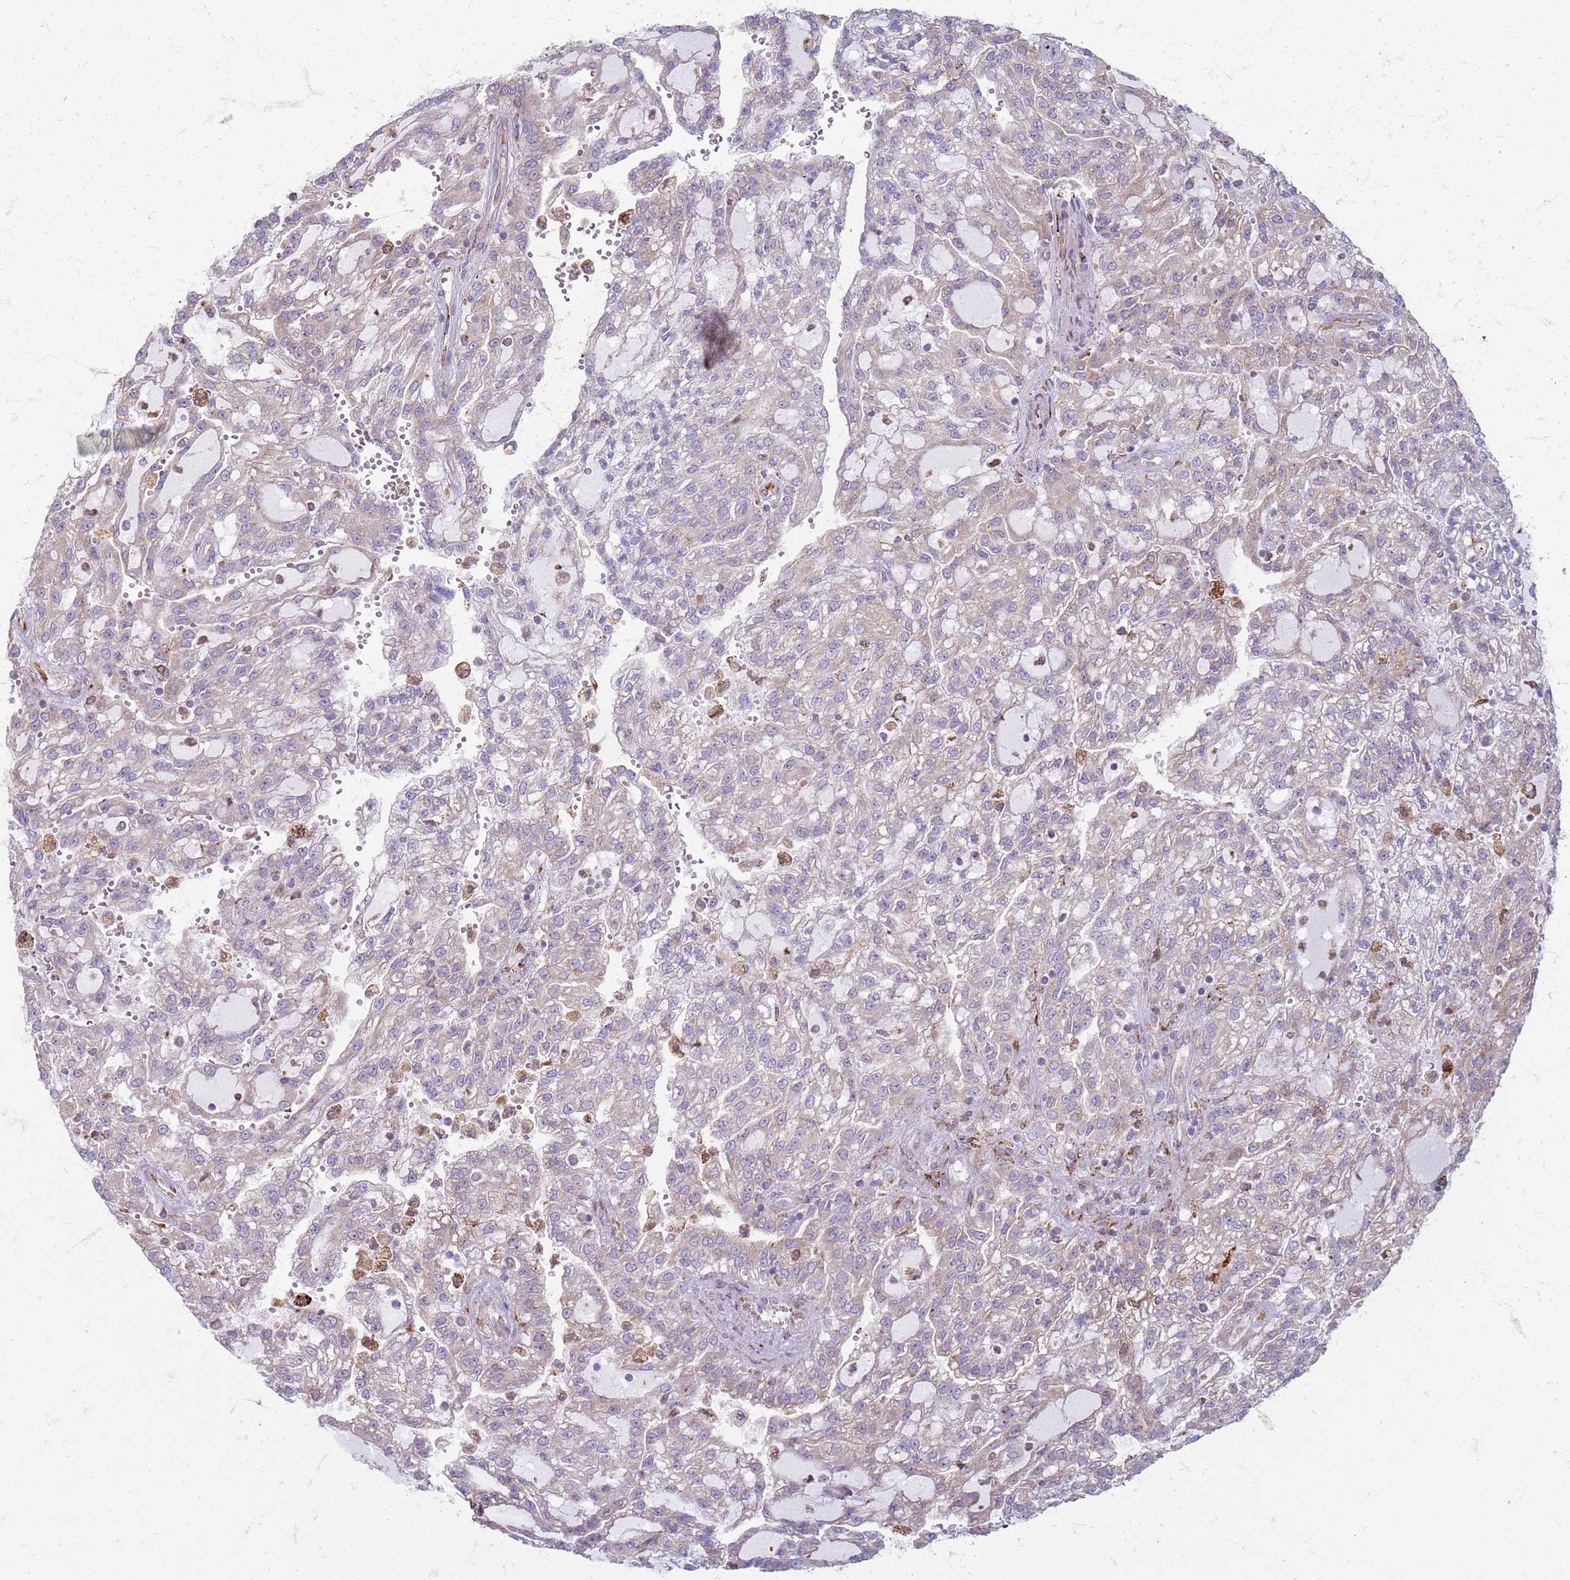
{"staining": {"intensity": "negative", "quantity": "none", "location": "none"}, "tissue": "renal cancer", "cell_type": "Tumor cells", "image_type": "cancer", "snomed": [{"axis": "morphology", "description": "Adenocarcinoma, NOS"}, {"axis": "topography", "description": "Kidney"}], "caption": "There is no significant positivity in tumor cells of renal cancer (adenocarcinoma).", "gene": "PDK3", "patient": {"sex": "male", "age": 63}}